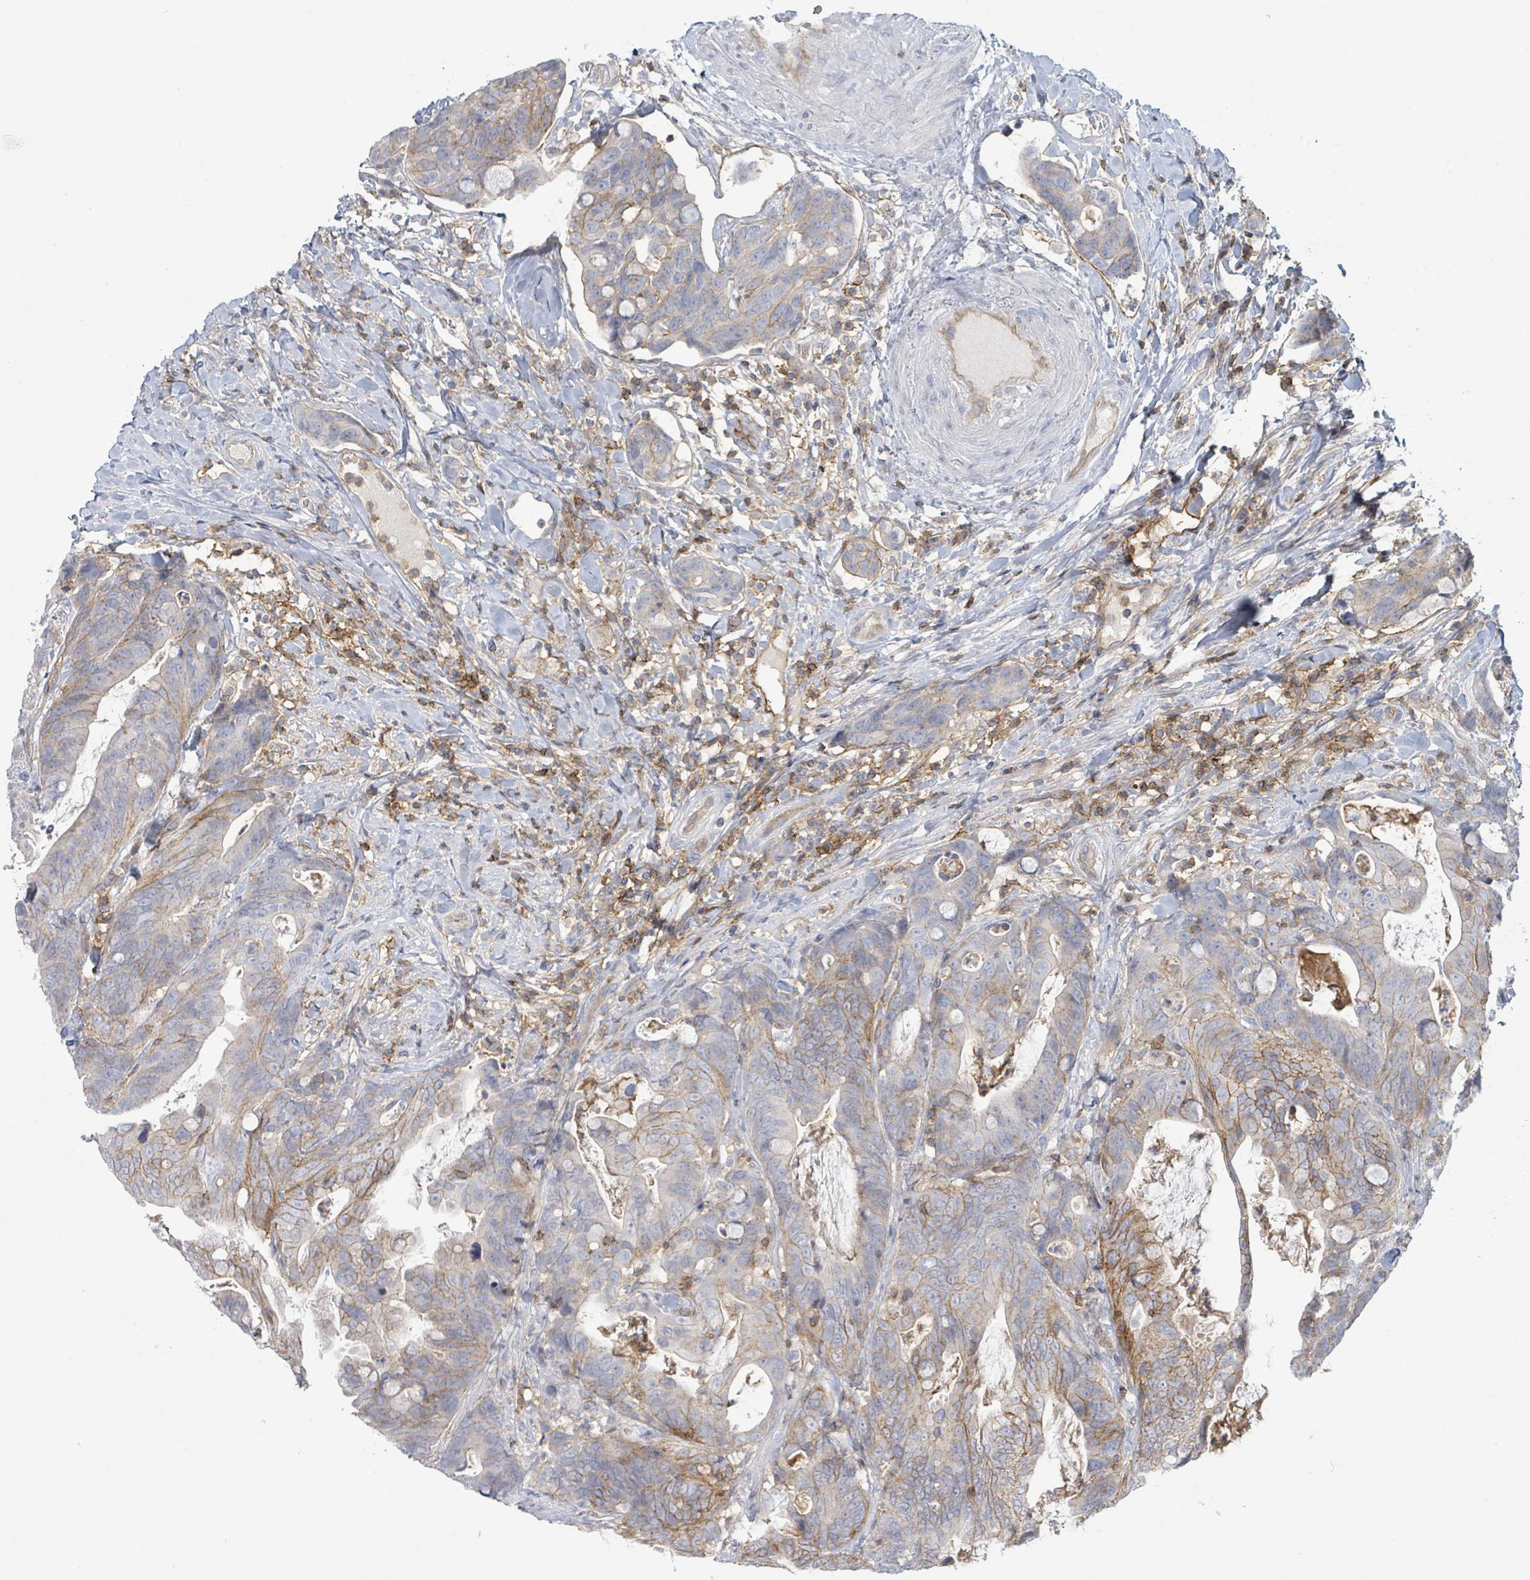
{"staining": {"intensity": "moderate", "quantity": "<25%", "location": "cytoplasmic/membranous"}, "tissue": "colorectal cancer", "cell_type": "Tumor cells", "image_type": "cancer", "snomed": [{"axis": "morphology", "description": "Adenocarcinoma, NOS"}, {"axis": "topography", "description": "Colon"}], "caption": "About <25% of tumor cells in human adenocarcinoma (colorectal) display moderate cytoplasmic/membranous protein positivity as visualized by brown immunohistochemical staining.", "gene": "TNFRSF14", "patient": {"sex": "female", "age": 82}}